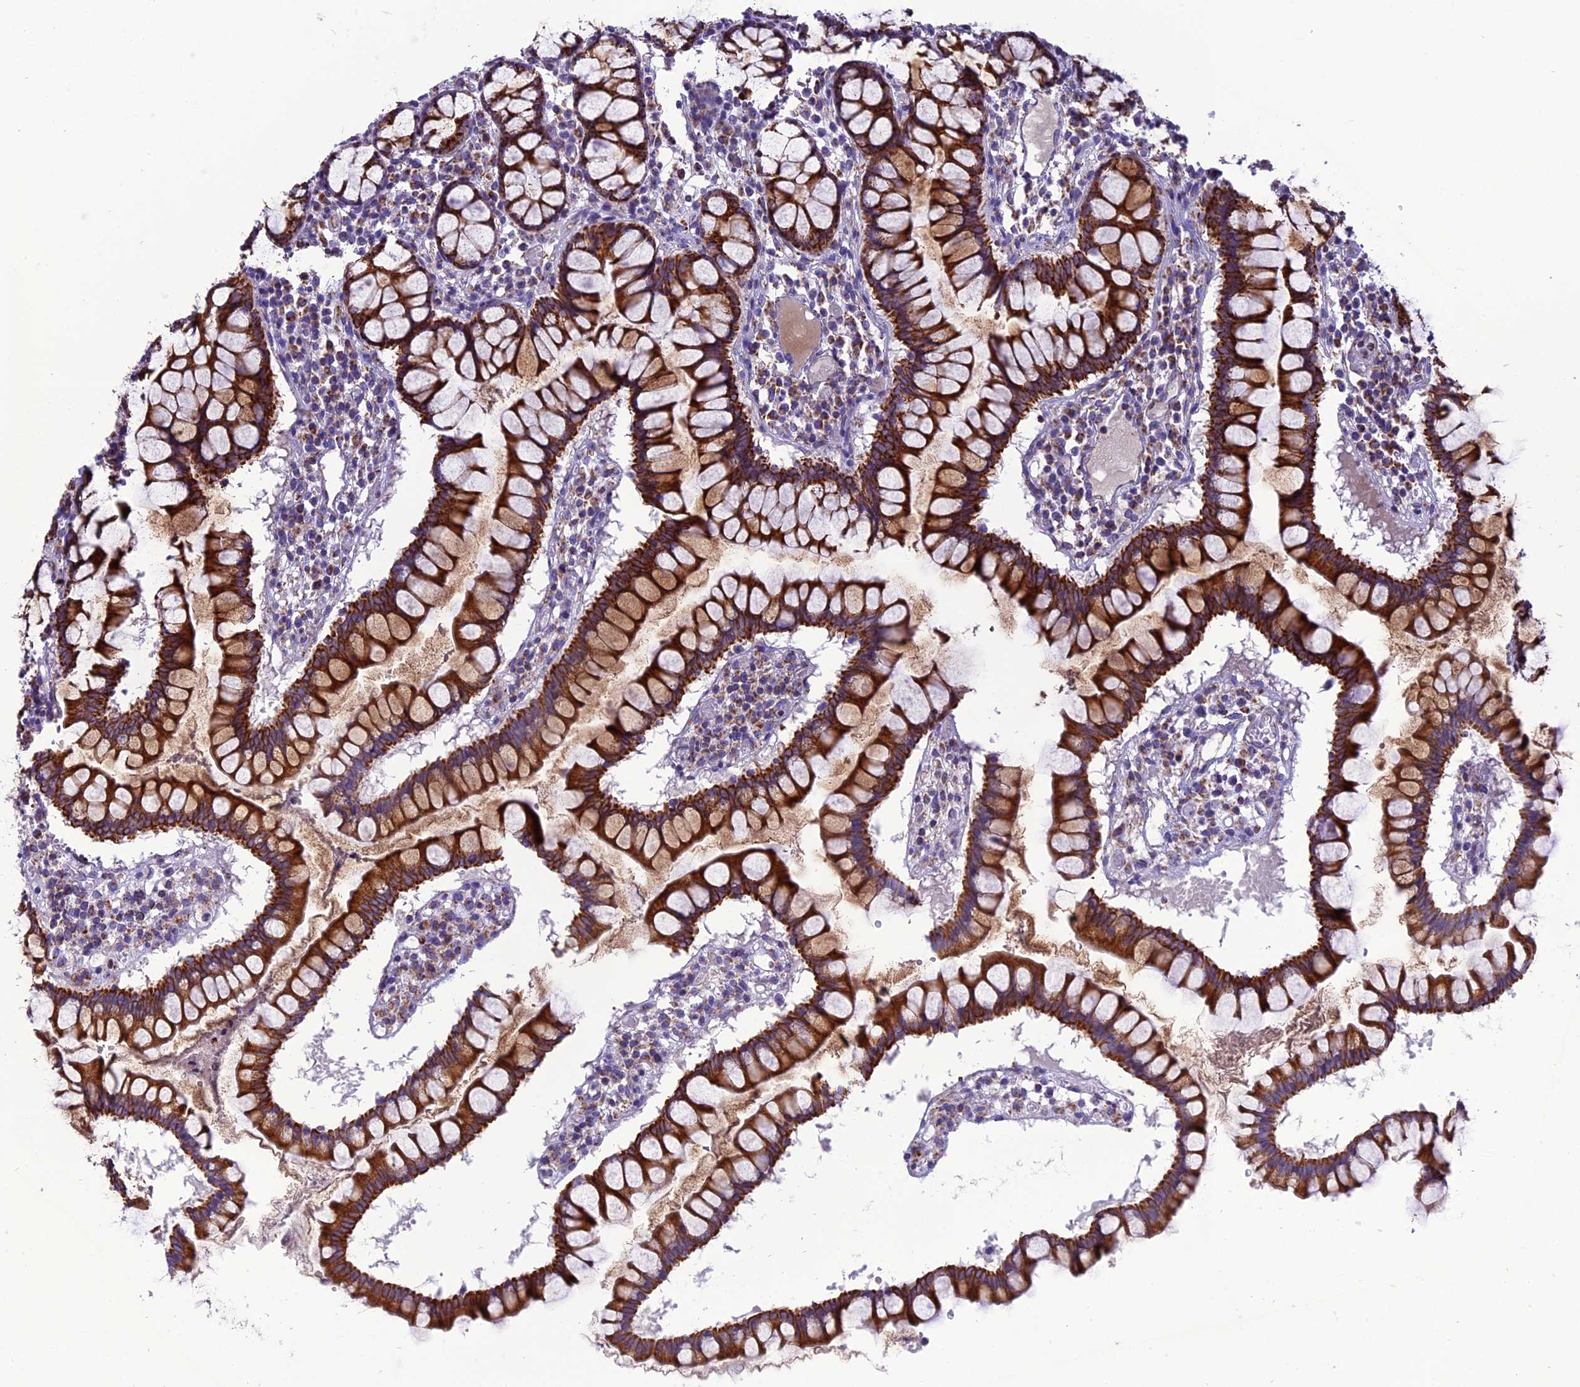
{"staining": {"intensity": "strong", "quantity": ">75%", "location": "cytoplasmic/membranous"}, "tissue": "colon", "cell_type": "Glandular cells", "image_type": "normal", "snomed": [{"axis": "morphology", "description": "Normal tissue, NOS"}, {"axis": "morphology", "description": "Adenocarcinoma, NOS"}, {"axis": "topography", "description": "Colon"}], "caption": "Protein staining reveals strong cytoplasmic/membranous expression in about >75% of glandular cells in normal colon.", "gene": "MRPS34", "patient": {"sex": "female", "age": 55}}